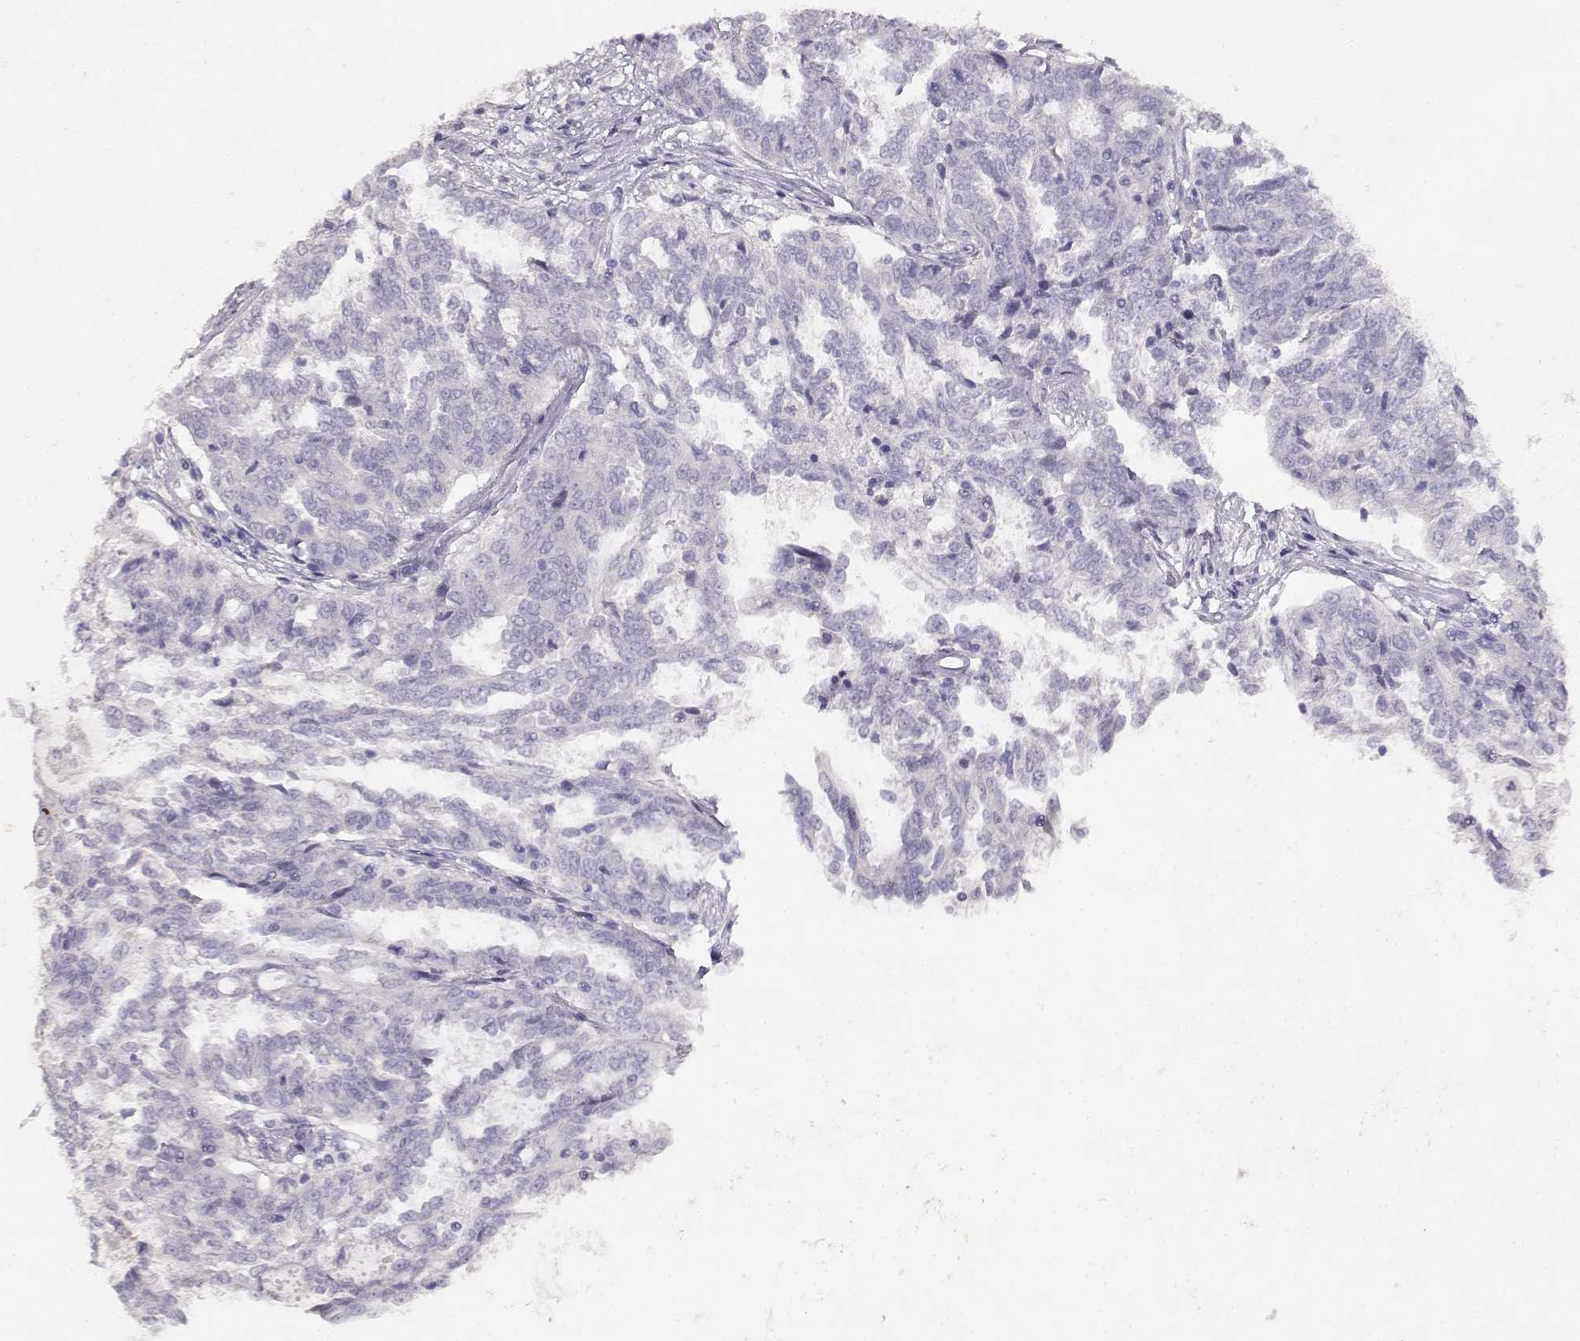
{"staining": {"intensity": "negative", "quantity": "none", "location": "none"}, "tissue": "ovarian cancer", "cell_type": "Tumor cells", "image_type": "cancer", "snomed": [{"axis": "morphology", "description": "Cystadenocarcinoma, serous, NOS"}, {"axis": "topography", "description": "Ovary"}], "caption": "Ovarian cancer was stained to show a protein in brown. There is no significant expression in tumor cells.", "gene": "TPH2", "patient": {"sex": "female", "age": 67}}